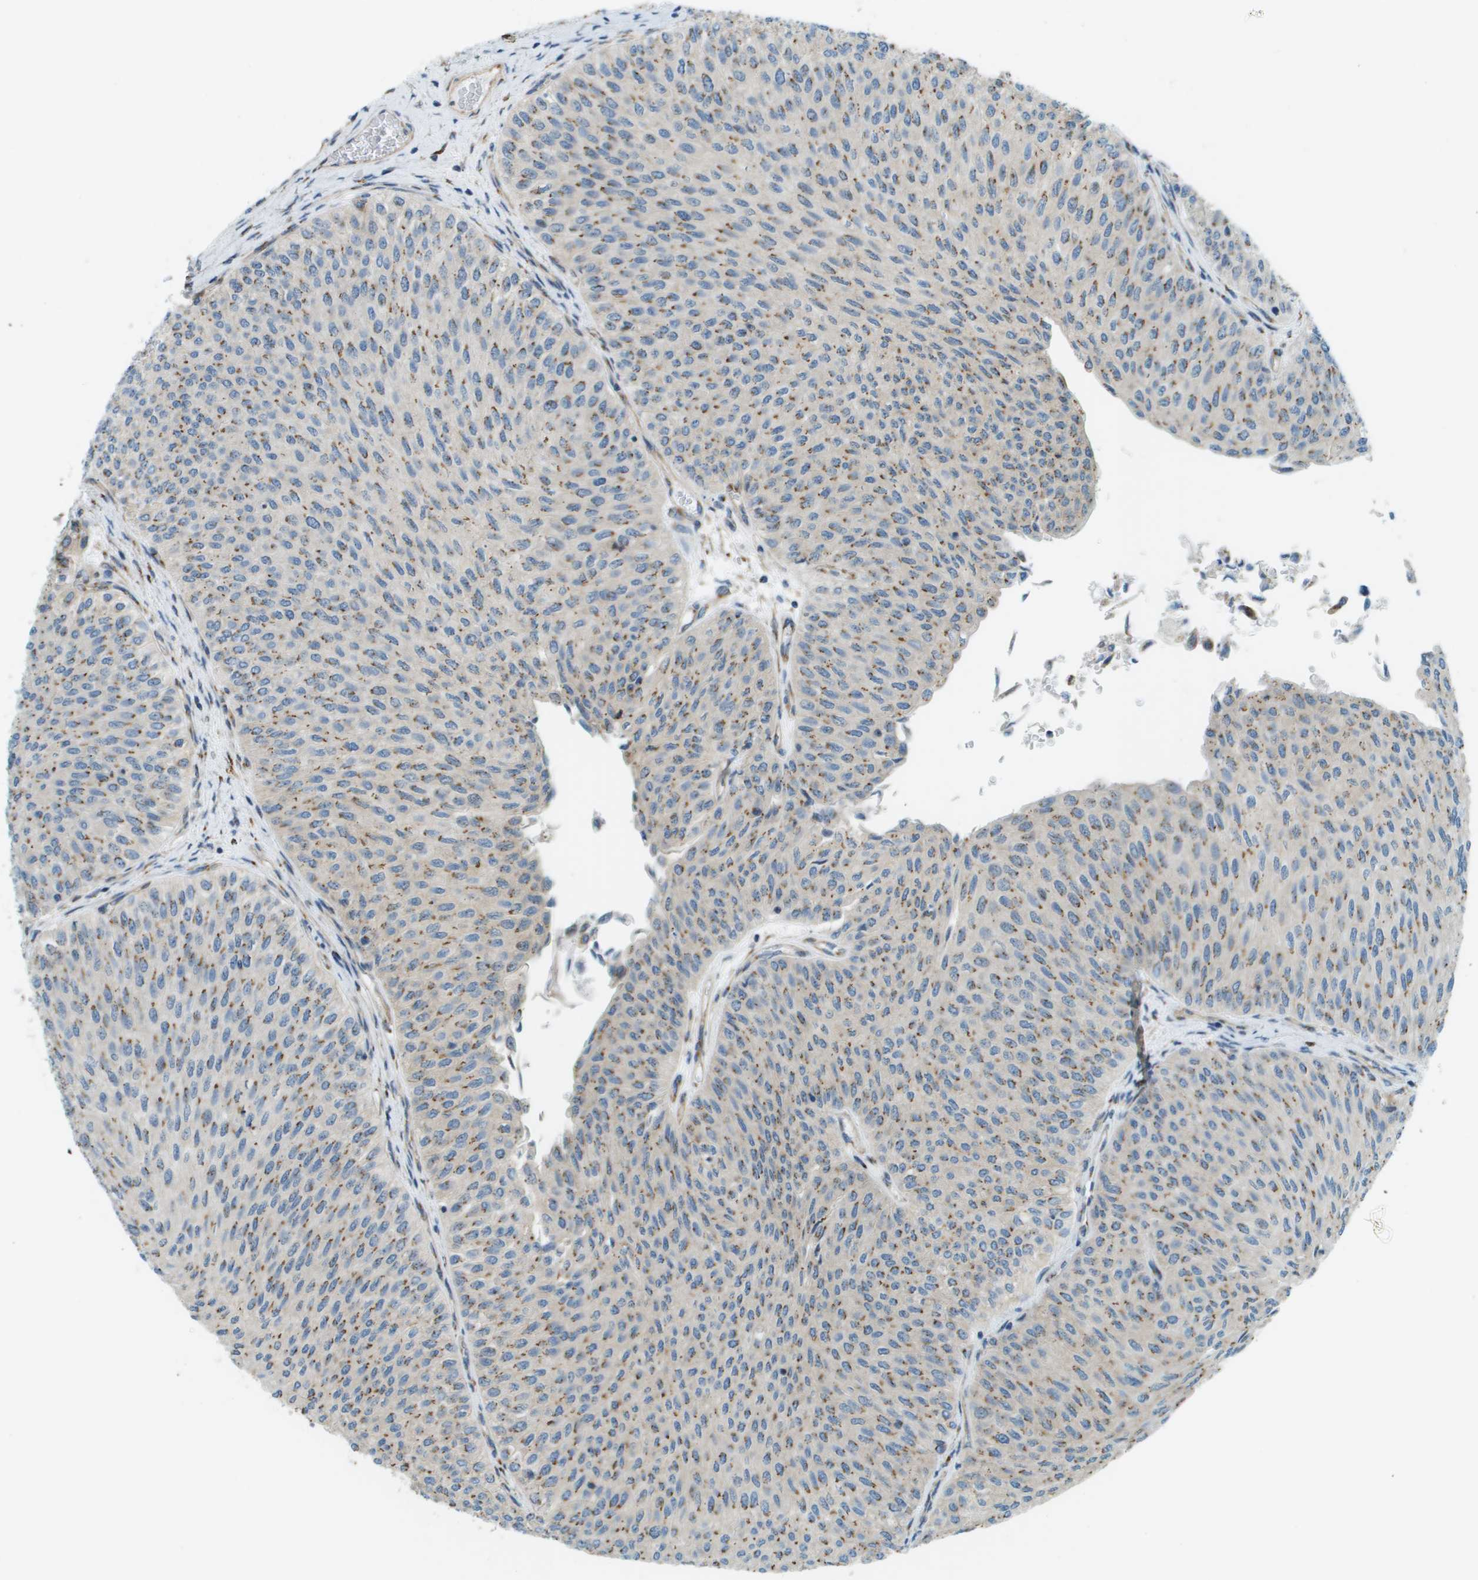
{"staining": {"intensity": "moderate", "quantity": ">75%", "location": "cytoplasmic/membranous"}, "tissue": "urothelial cancer", "cell_type": "Tumor cells", "image_type": "cancer", "snomed": [{"axis": "morphology", "description": "Urothelial carcinoma, Low grade"}, {"axis": "topography", "description": "Urinary bladder"}], "caption": "Immunohistochemistry (DAB) staining of human urothelial carcinoma (low-grade) shows moderate cytoplasmic/membranous protein expression in approximately >75% of tumor cells.", "gene": "ACBD3", "patient": {"sex": "male", "age": 78}}